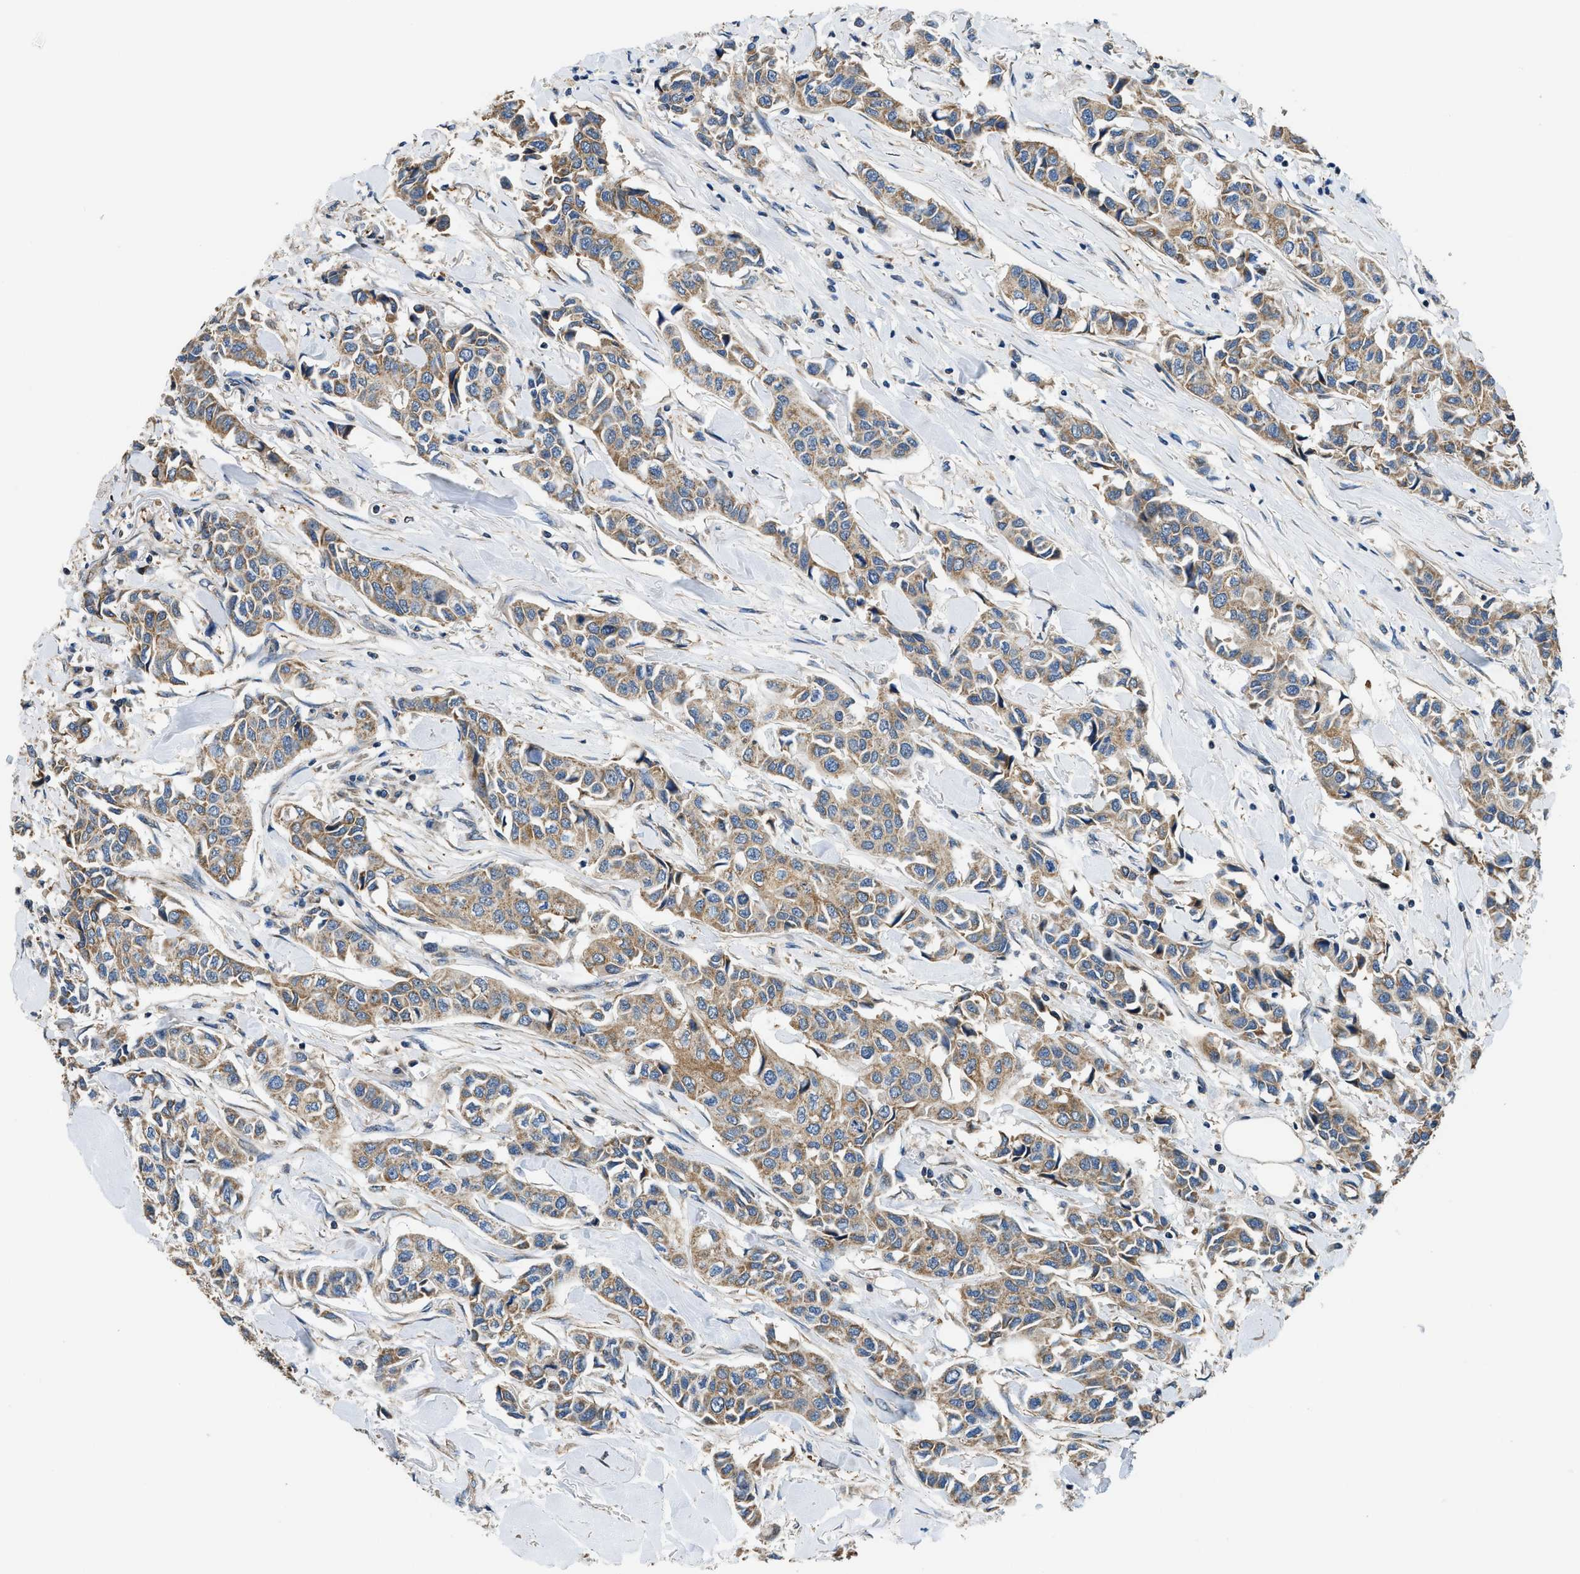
{"staining": {"intensity": "moderate", "quantity": "25%-75%", "location": "cytoplasmic/membranous"}, "tissue": "breast cancer", "cell_type": "Tumor cells", "image_type": "cancer", "snomed": [{"axis": "morphology", "description": "Duct carcinoma"}, {"axis": "topography", "description": "Breast"}], "caption": "Immunohistochemical staining of human breast cancer (invasive ductal carcinoma) demonstrates medium levels of moderate cytoplasmic/membranous protein staining in approximately 25%-75% of tumor cells.", "gene": "SSH2", "patient": {"sex": "female", "age": 80}}